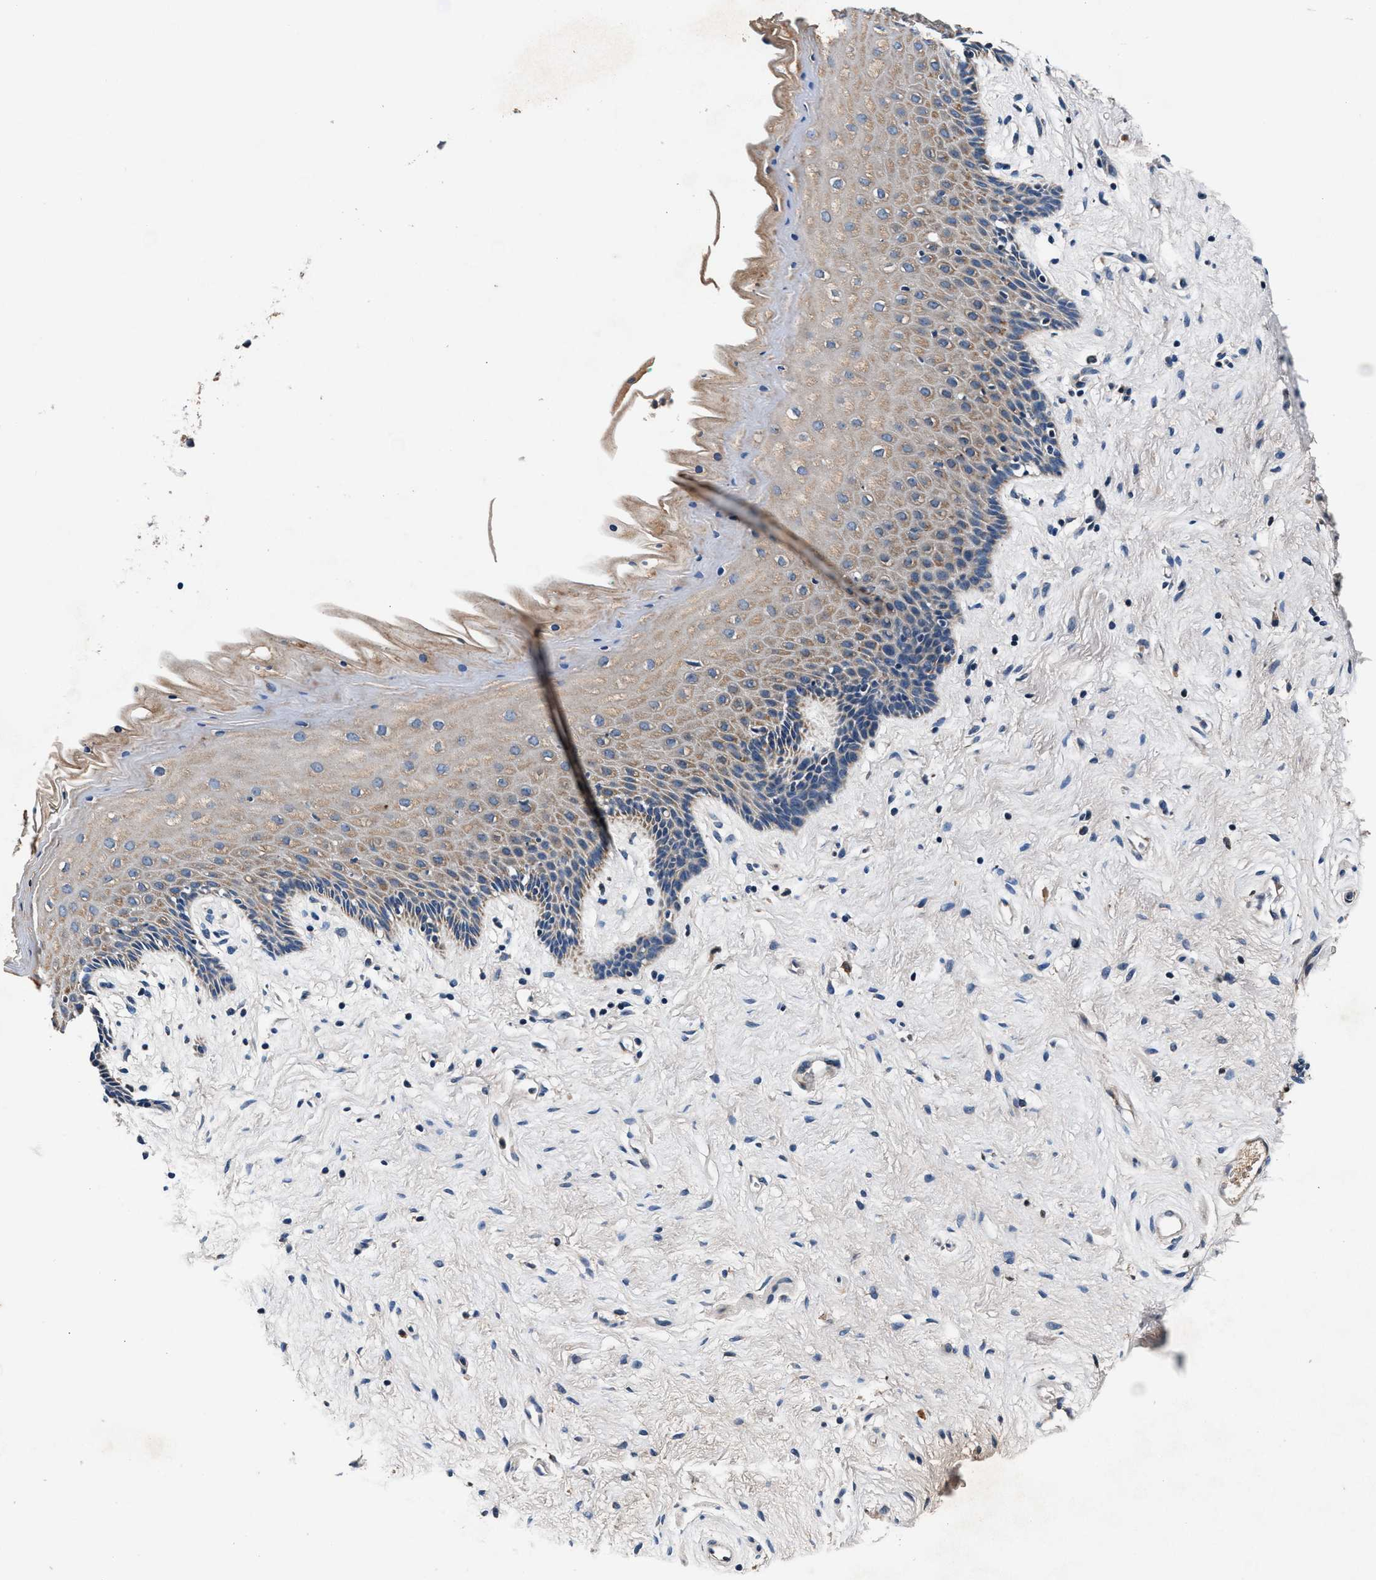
{"staining": {"intensity": "weak", "quantity": ">75%", "location": "cytoplasmic/membranous"}, "tissue": "vagina", "cell_type": "Squamous epithelial cells", "image_type": "normal", "snomed": [{"axis": "morphology", "description": "Normal tissue, NOS"}, {"axis": "topography", "description": "Vagina"}], "caption": "IHC of unremarkable vagina displays low levels of weak cytoplasmic/membranous positivity in approximately >75% of squamous epithelial cells.", "gene": "IMMT", "patient": {"sex": "female", "age": 44}}